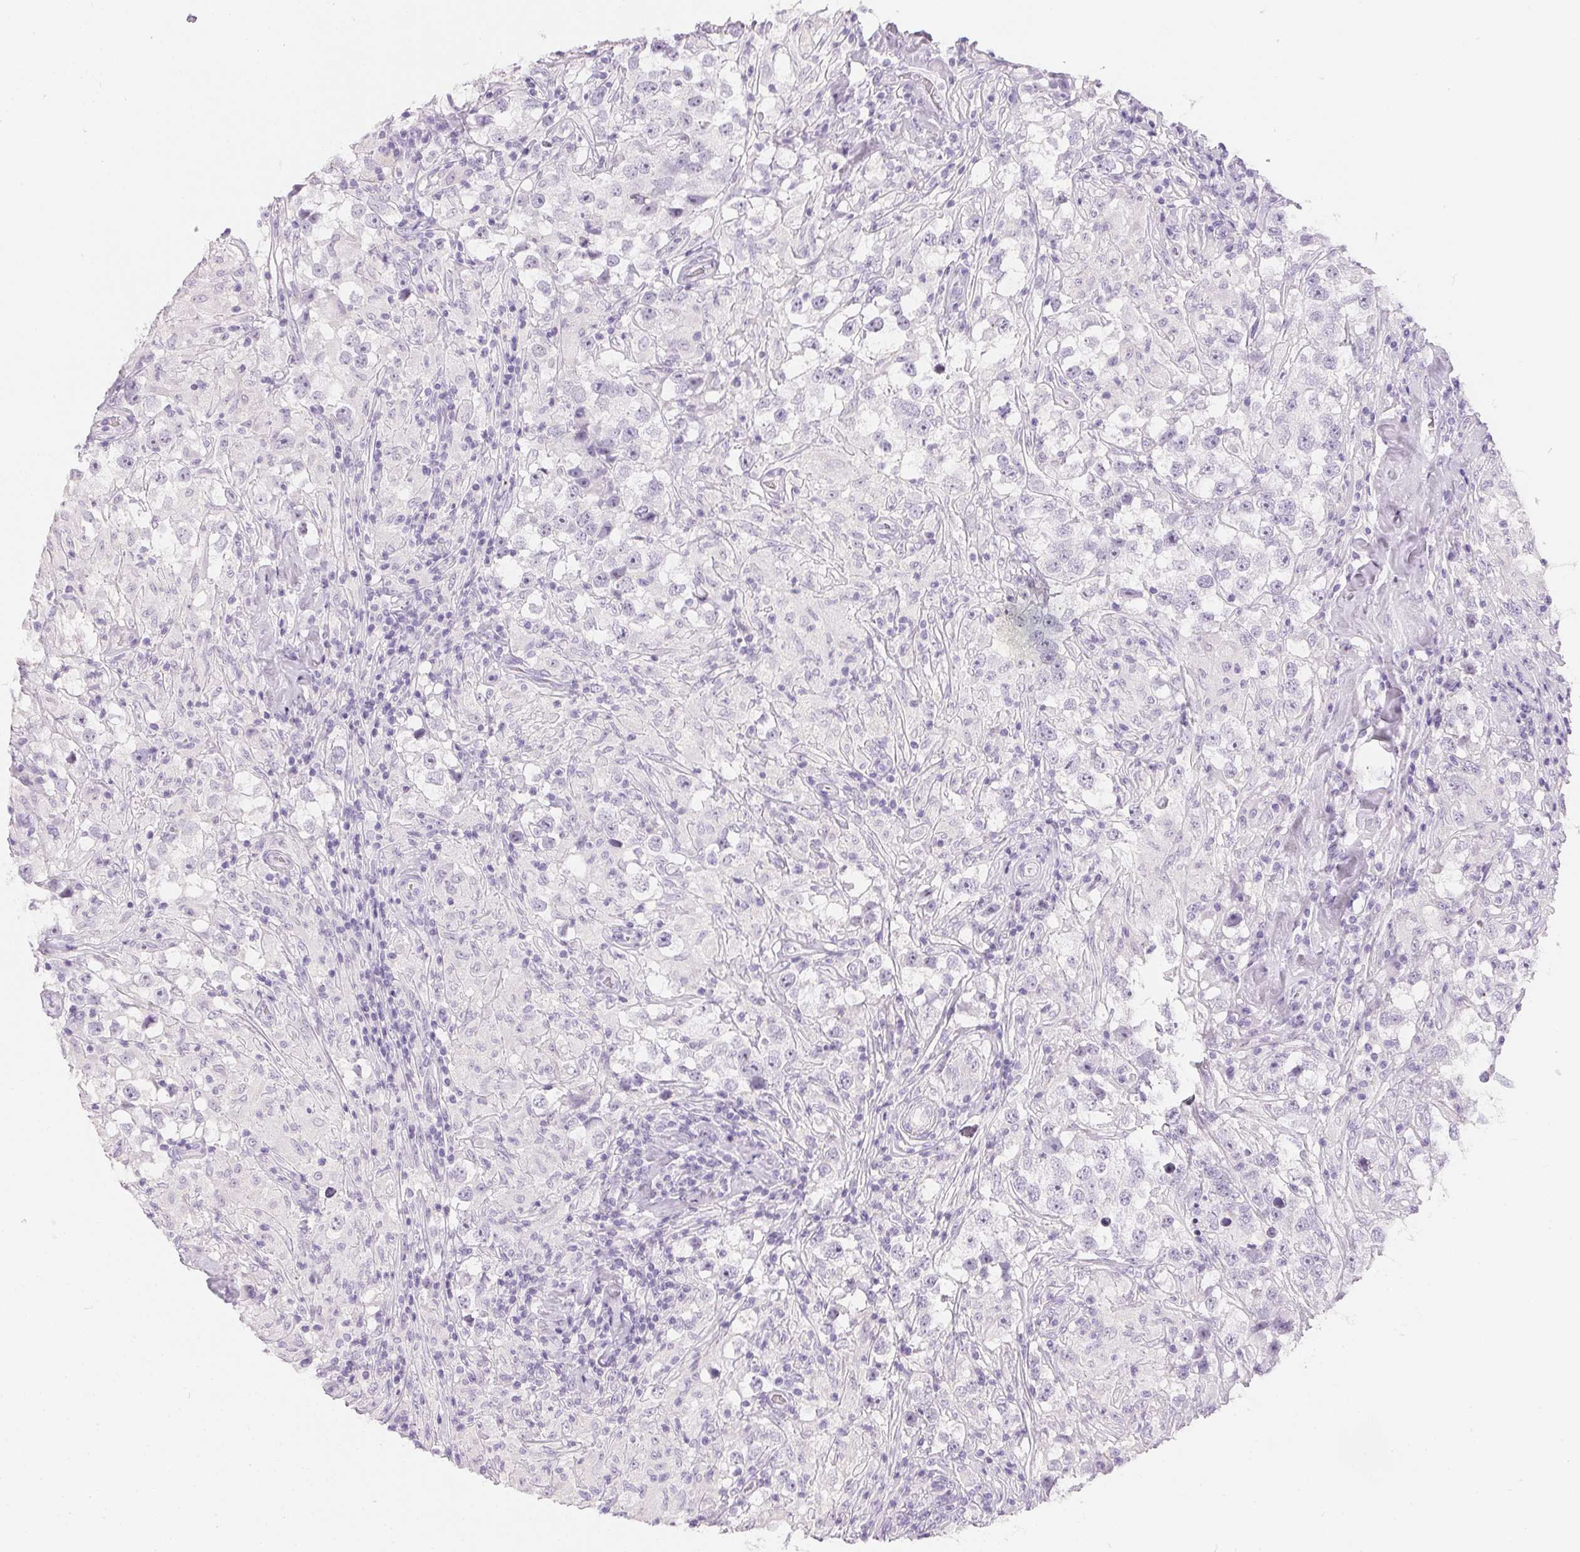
{"staining": {"intensity": "negative", "quantity": "none", "location": "none"}, "tissue": "testis cancer", "cell_type": "Tumor cells", "image_type": "cancer", "snomed": [{"axis": "morphology", "description": "Seminoma, NOS"}, {"axis": "topography", "description": "Testis"}], "caption": "The immunohistochemistry image has no significant positivity in tumor cells of seminoma (testis) tissue.", "gene": "PPY", "patient": {"sex": "male", "age": 46}}